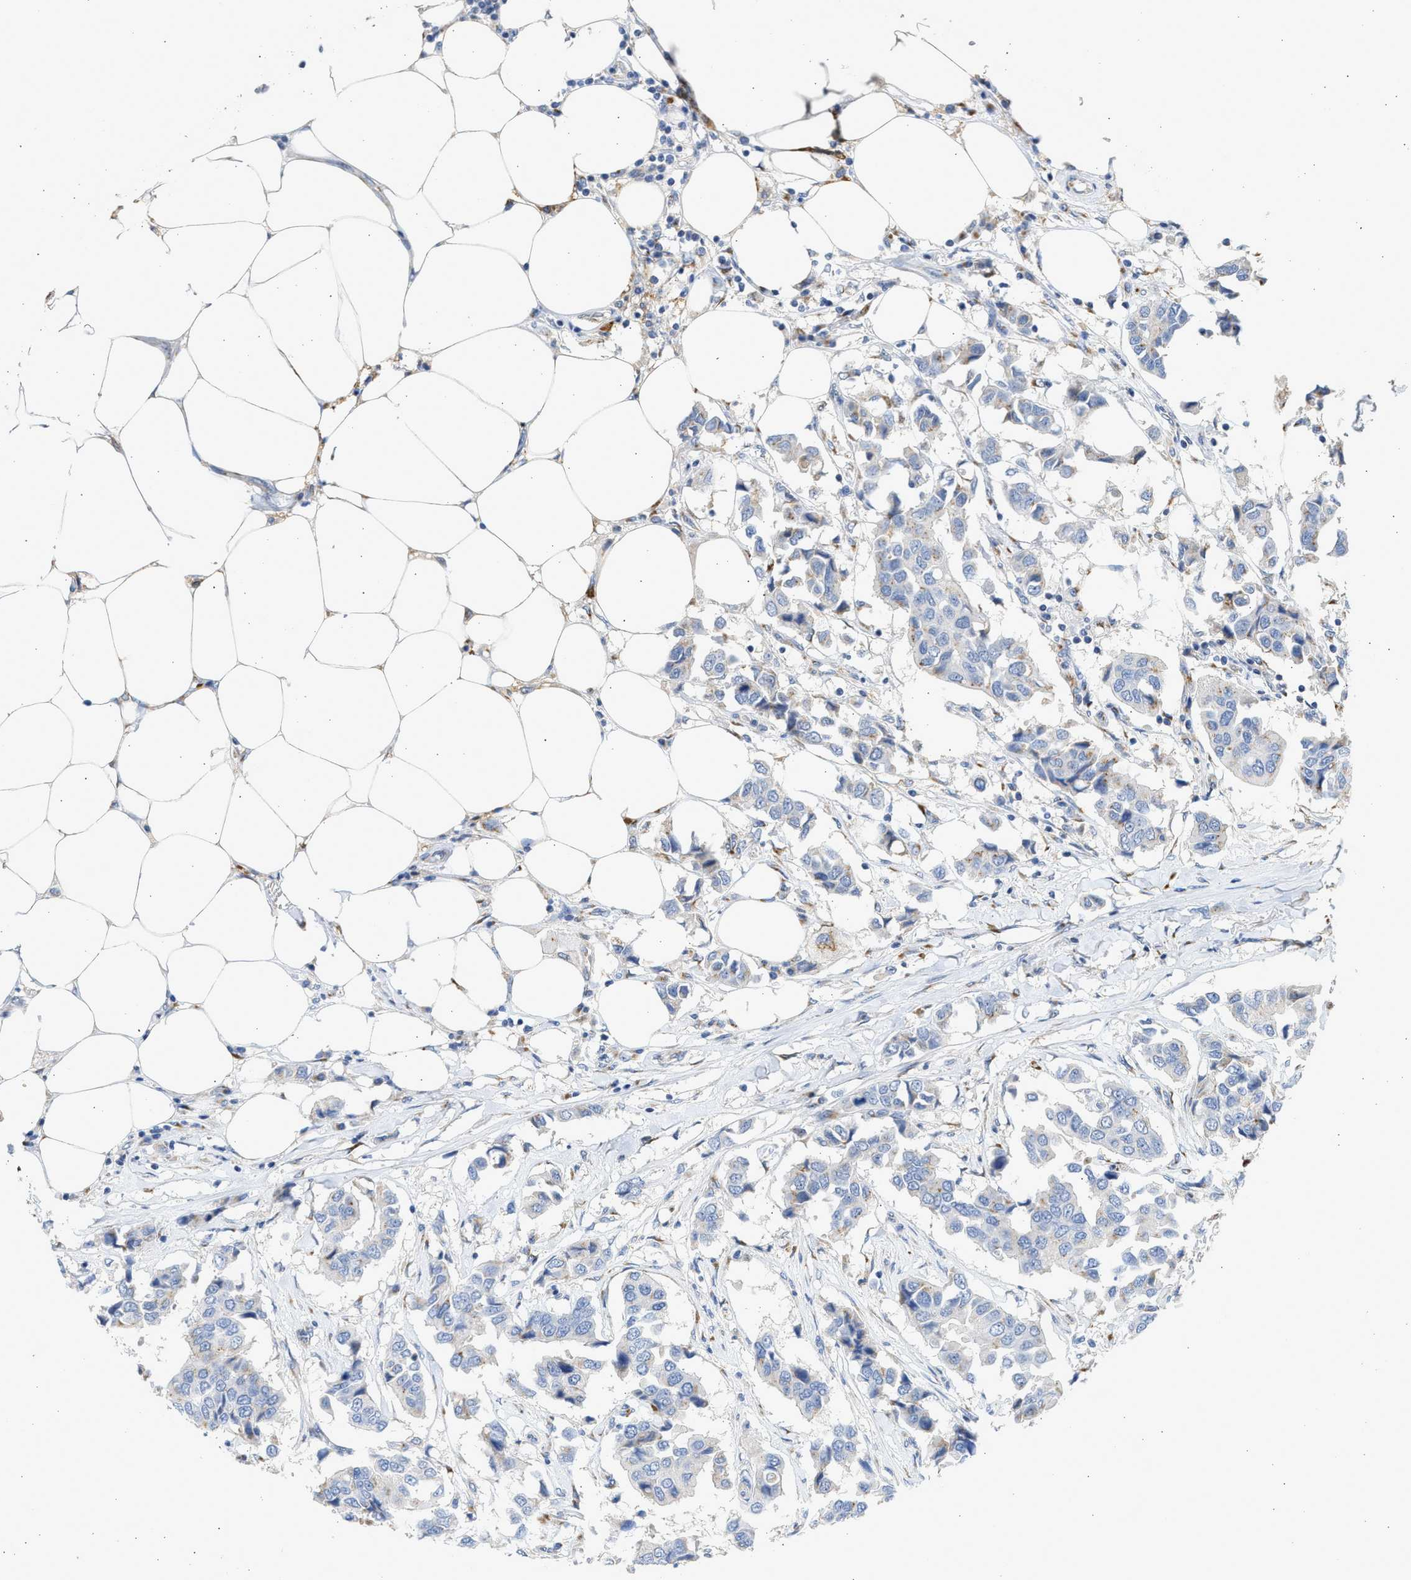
{"staining": {"intensity": "negative", "quantity": "none", "location": "none"}, "tissue": "breast cancer", "cell_type": "Tumor cells", "image_type": "cancer", "snomed": [{"axis": "morphology", "description": "Duct carcinoma"}, {"axis": "topography", "description": "Breast"}], "caption": "A high-resolution histopathology image shows IHC staining of infiltrating ductal carcinoma (breast), which reveals no significant positivity in tumor cells. The staining was performed using DAB (3,3'-diaminobenzidine) to visualize the protein expression in brown, while the nuclei were stained in blue with hematoxylin (Magnification: 20x).", "gene": "IPO8", "patient": {"sex": "female", "age": 80}}